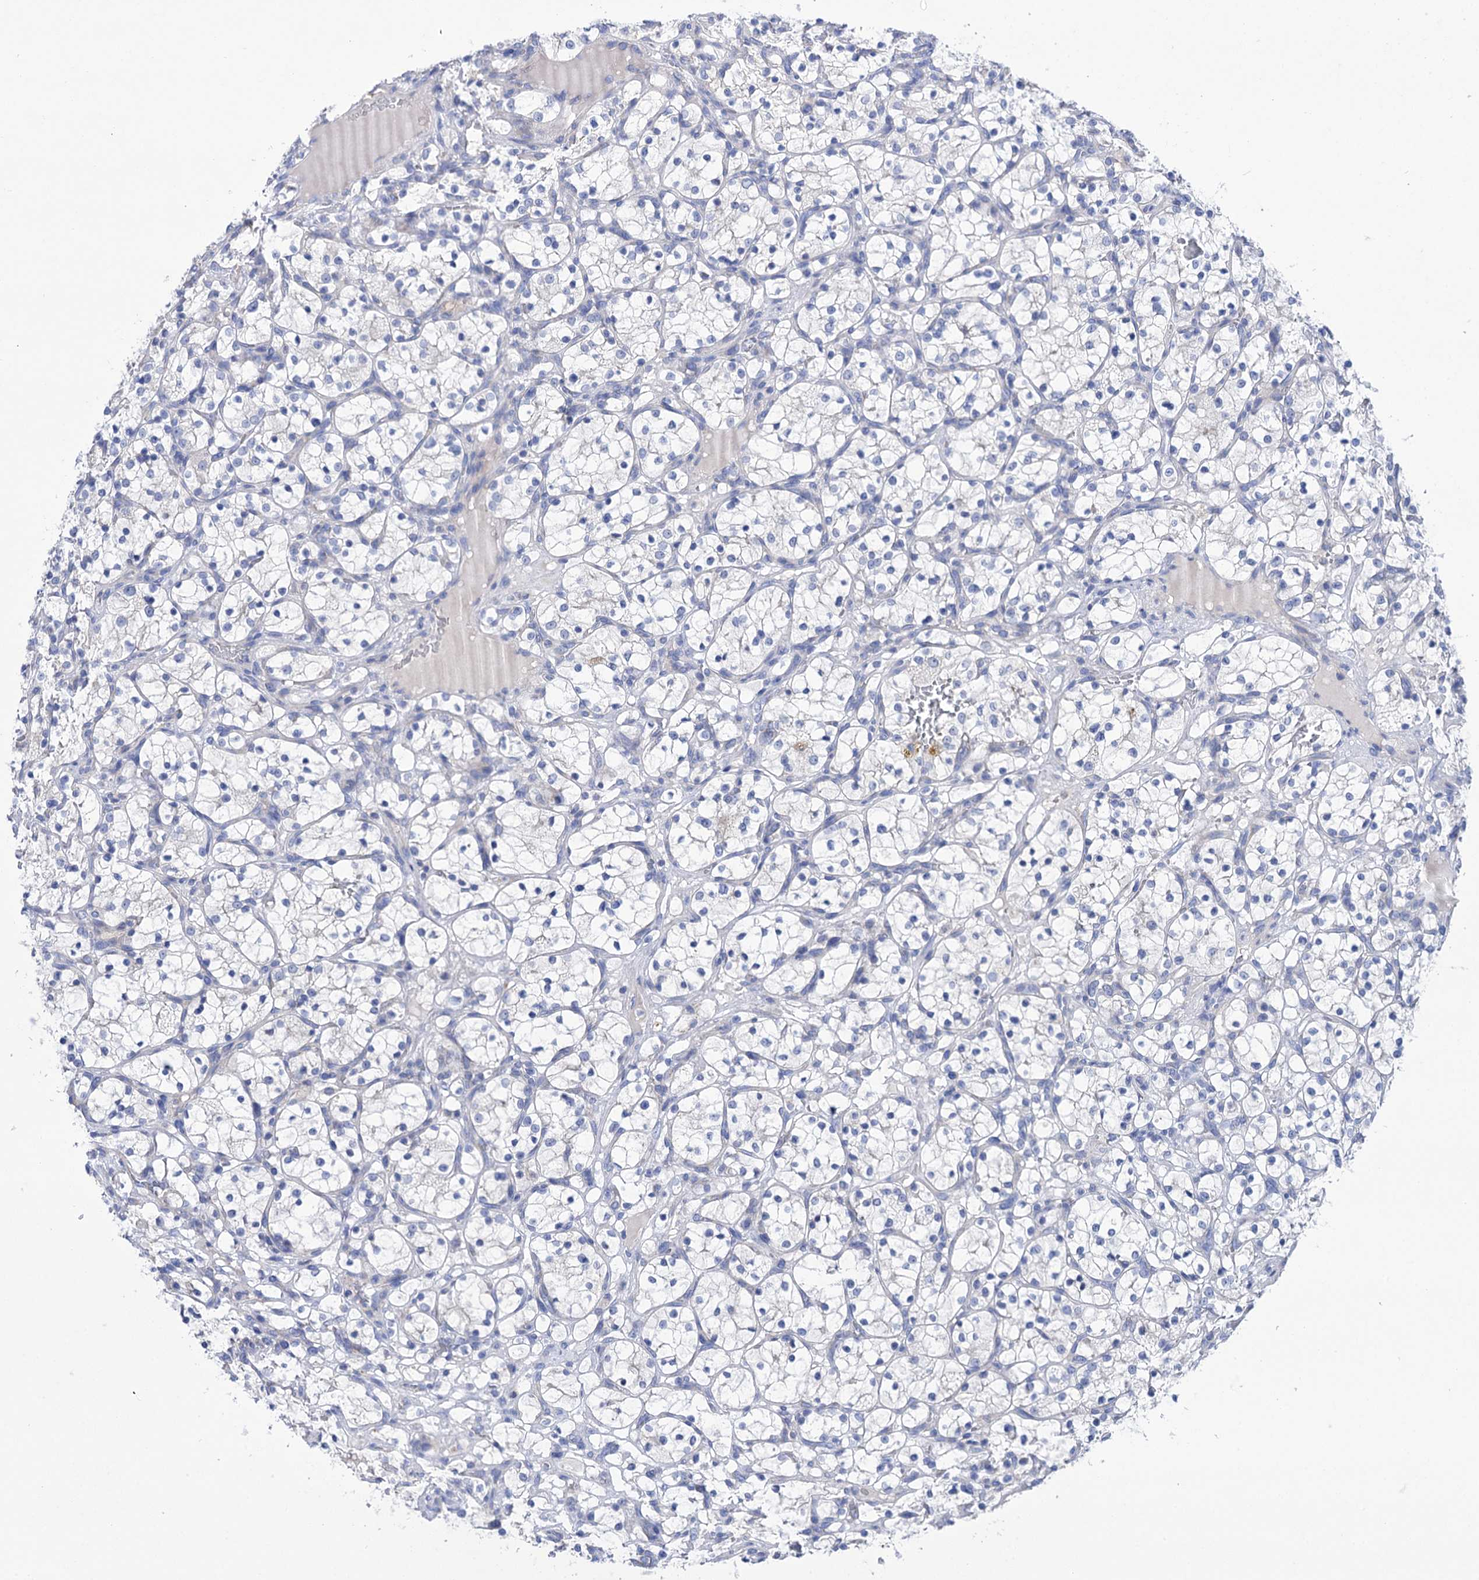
{"staining": {"intensity": "negative", "quantity": "none", "location": "none"}, "tissue": "renal cancer", "cell_type": "Tumor cells", "image_type": "cancer", "snomed": [{"axis": "morphology", "description": "Adenocarcinoma, NOS"}, {"axis": "topography", "description": "Kidney"}], "caption": "The histopathology image reveals no significant staining in tumor cells of adenocarcinoma (renal).", "gene": "YARS2", "patient": {"sex": "female", "age": 69}}